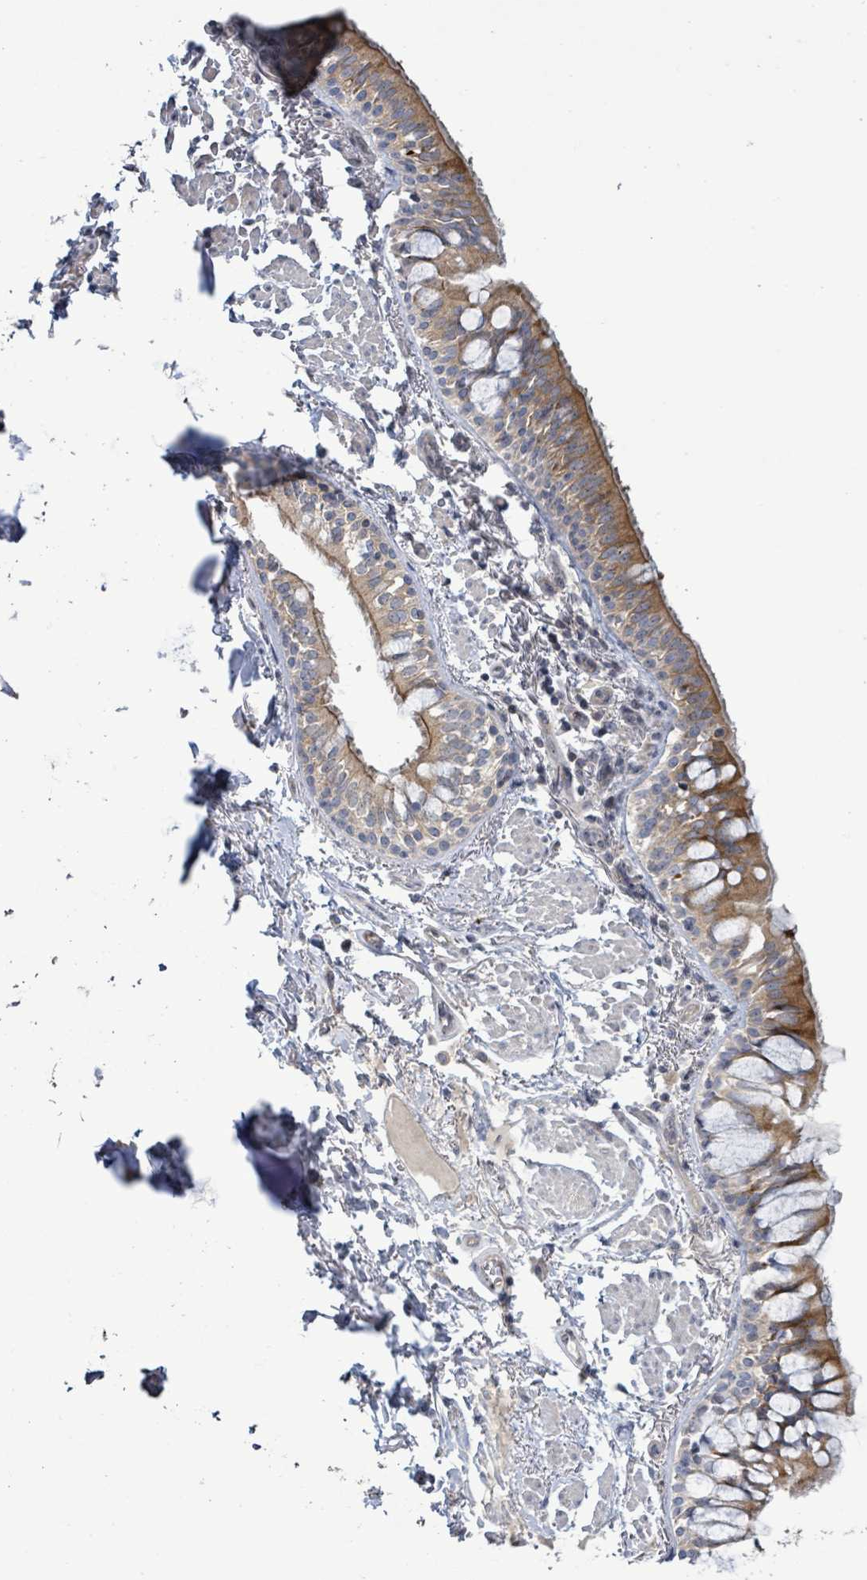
{"staining": {"intensity": "strong", "quantity": ">75%", "location": "cytoplasmic/membranous"}, "tissue": "bronchus", "cell_type": "Respiratory epithelial cells", "image_type": "normal", "snomed": [{"axis": "morphology", "description": "Normal tissue, NOS"}, {"axis": "topography", "description": "Bronchus"}], "caption": "Brown immunohistochemical staining in normal bronchus displays strong cytoplasmic/membranous staining in approximately >75% of respiratory epithelial cells.", "gene": "LILRA4", "patient": {"sex": "male", "age": 70}}